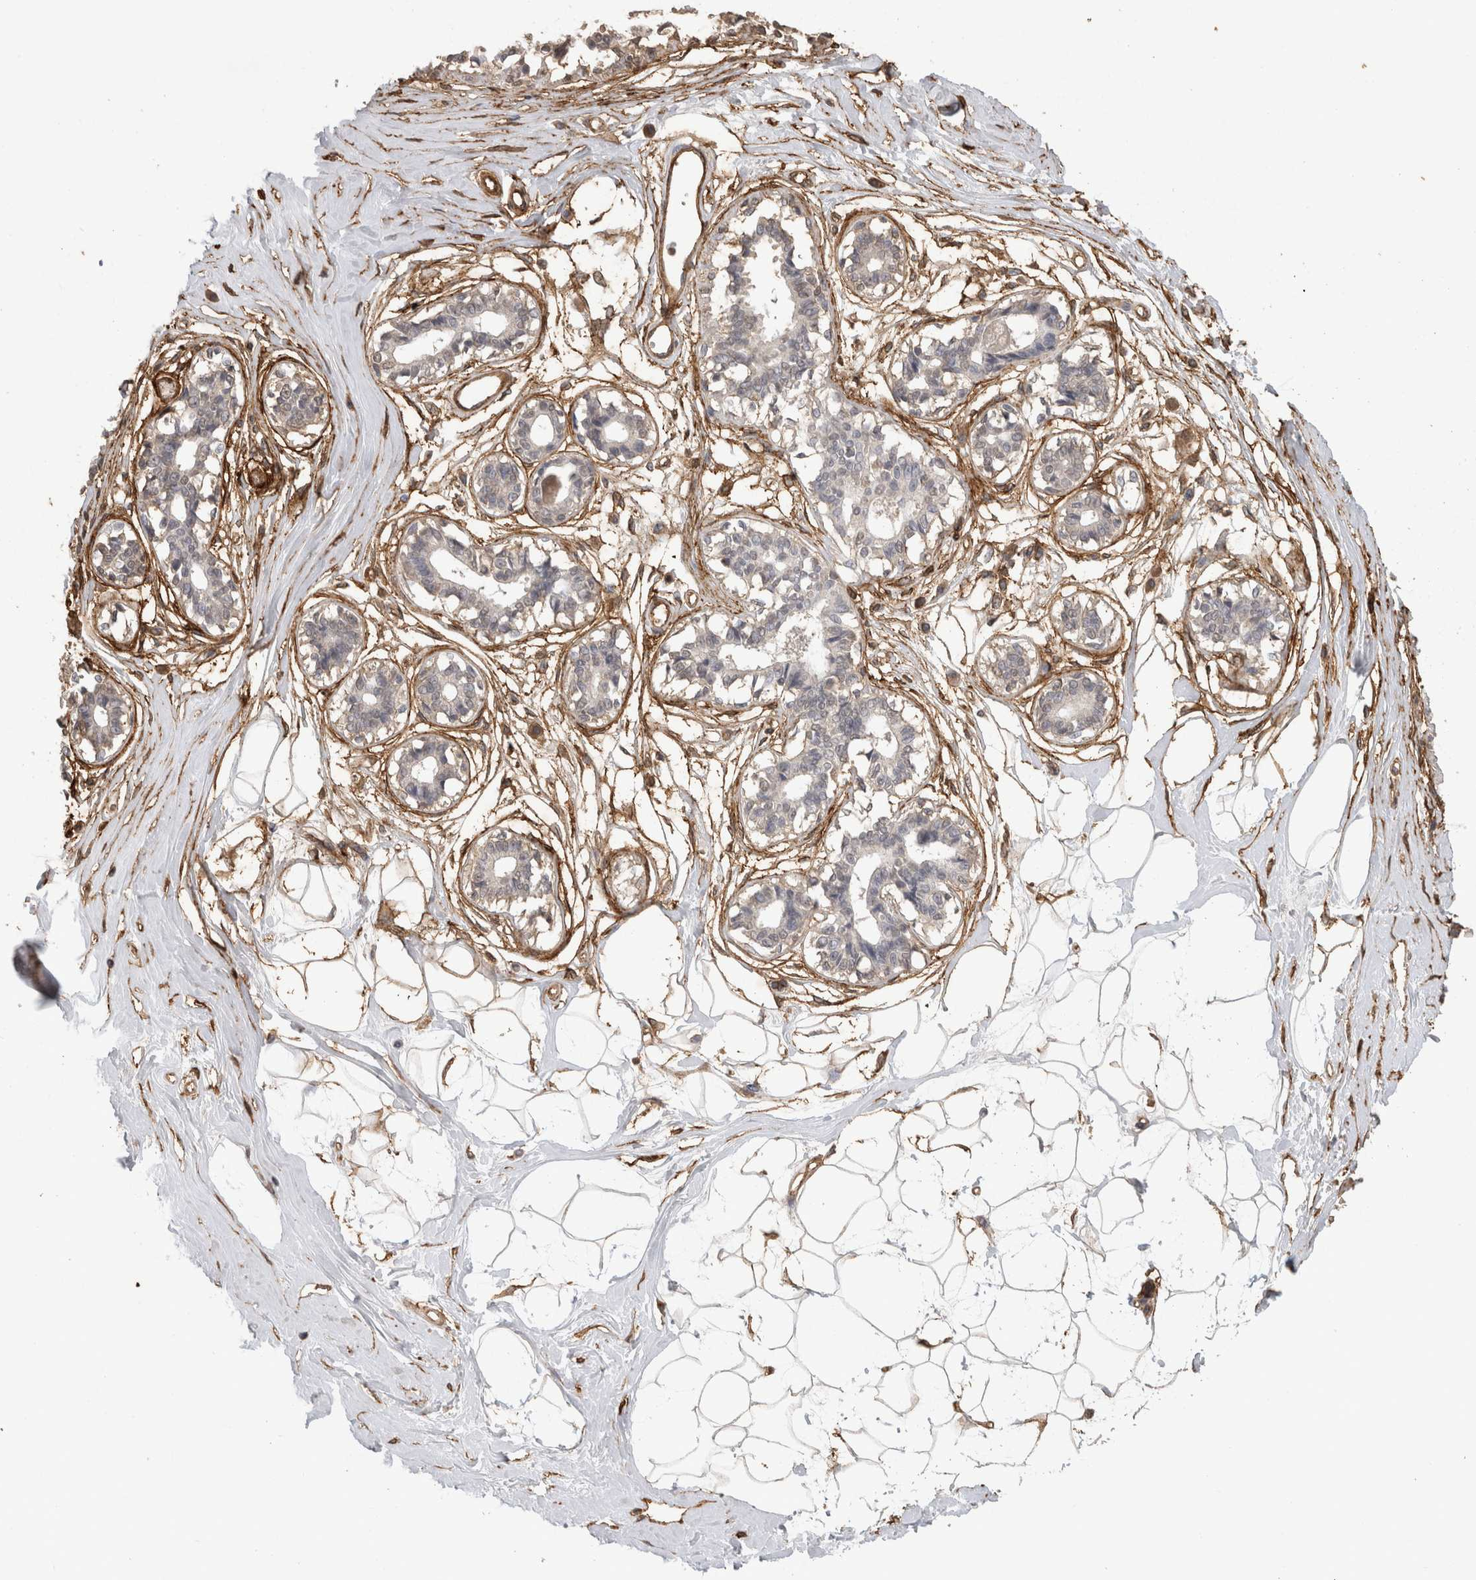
{"staining": {"intensity": "negative", "quantity": "none", "location": "none"}, "tissue": "breast", "cell_type": "Adipocytes", "image_type": "normal", "snomed": [{"axis": "morphology", "description": "Normal tissue, NOS"}, {"axis": "topography", "description": "Breast"}], "caption": "Adipocytes are negative for brown protein staining in benign breast.", "gene": "RECK", "patient": {"sex": "female", "age": 45}}